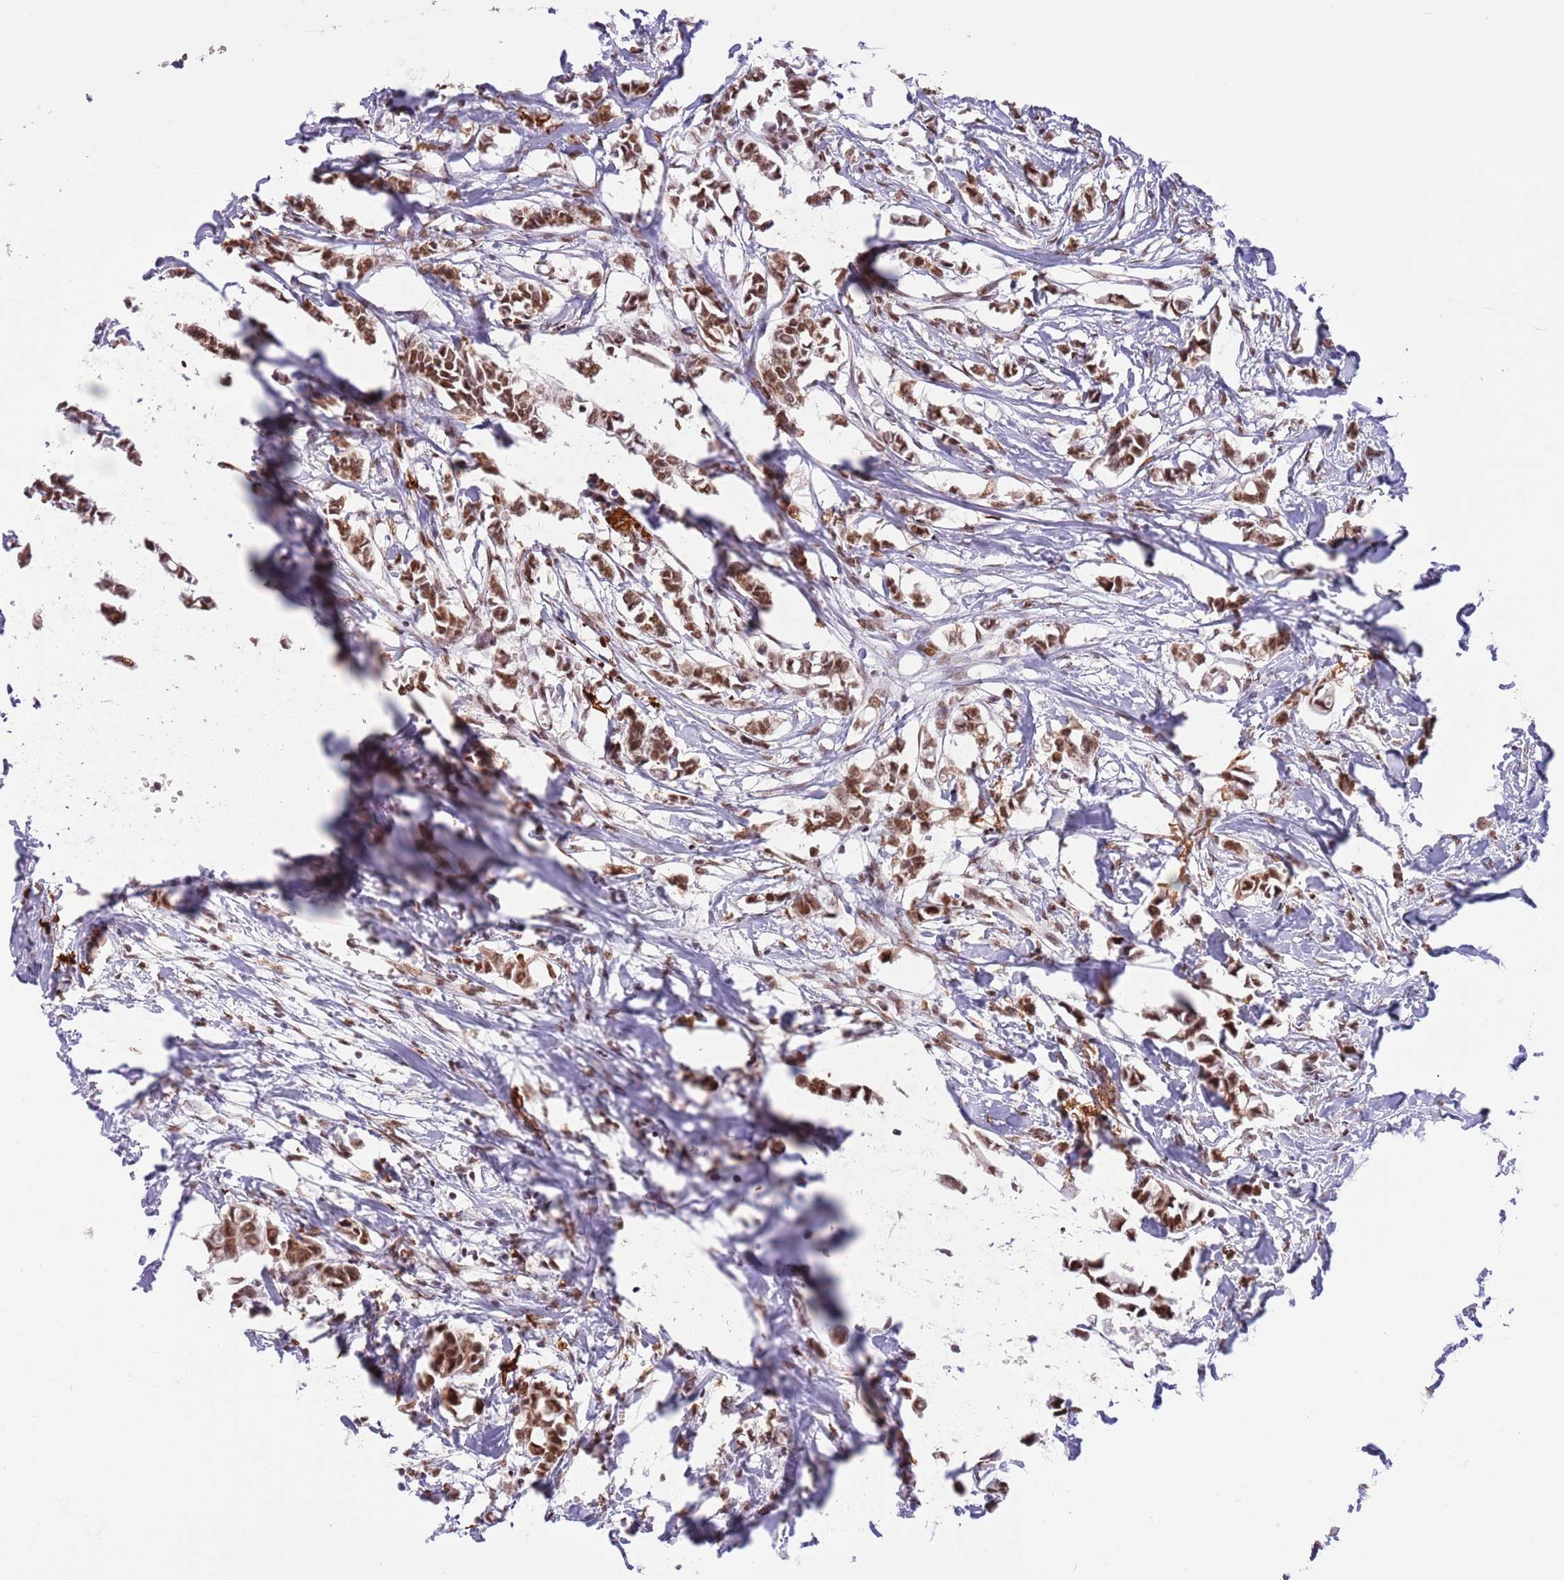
{"staining": {"intensity": "strong", "quantity": ">75%", "location": "cytoplasmic/membranous,nuclear"}, "tissue": "breast cancer", "cell_type": "Tumor cells", "image_type": "cancer", "snomed": [{"axis": "morphology", "description": "Duct carcinoma"}, {"axis": "topography", "description": "Breast"}], "caption": "IHC (DAB) staining of human invasive ductal carcinoma (breast) displays strong cytoplasmic/membranous and nuclear protein positivity in approximately >75% of tumor cells.", "gene": "TRIM32", "patient": {"sex": "female", "age": 41}}